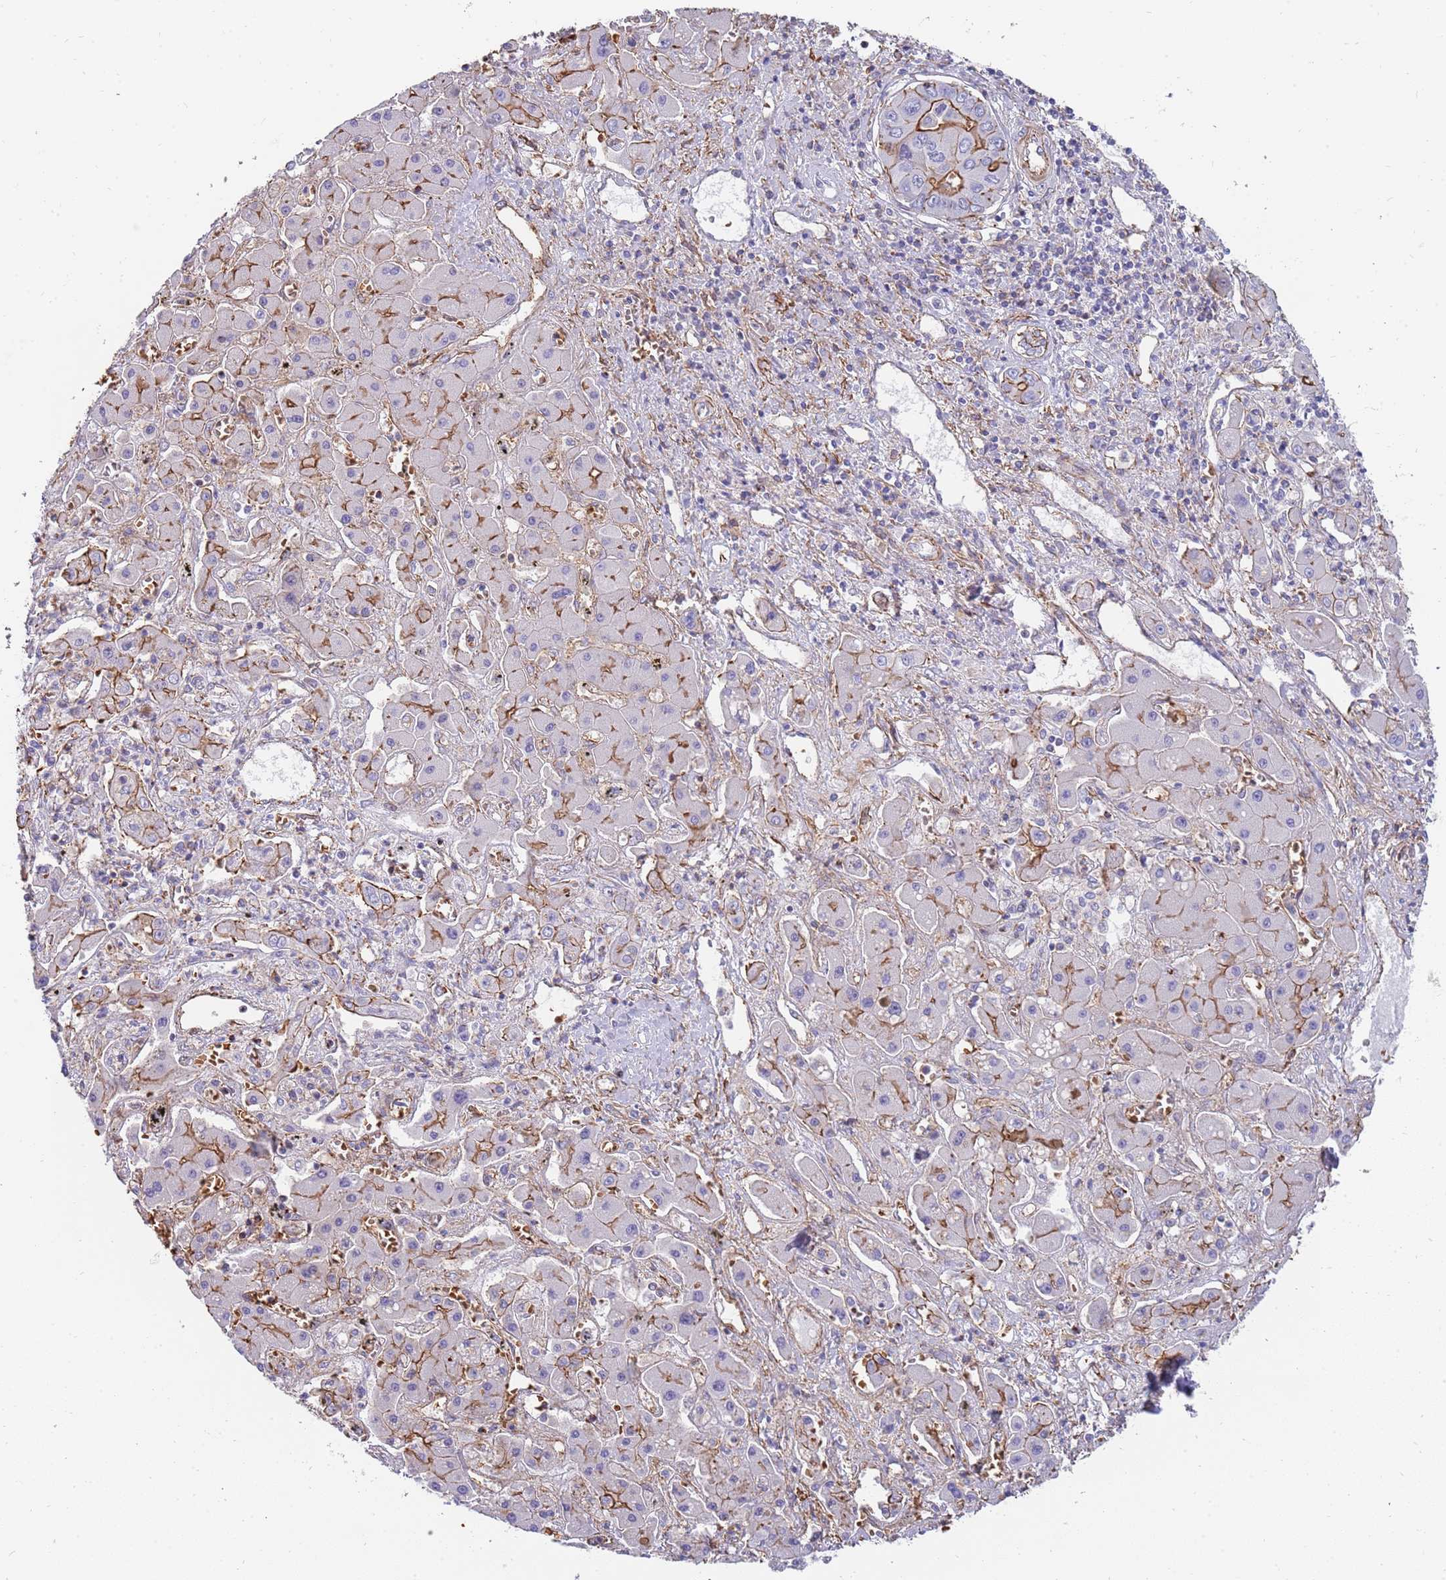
{"staining": {"intensity": "strong", "quantity": "<25%", "location": "cytoplasmic/membranous"}, "tissue": "liver cancer", "cell_type": "Tumor cells", "image_type": "cancer", "snomed": [{"axis": "morphology", "description": "Cholangiocarcinoma"}, {"axis": "topography", "description": "Liver"}], "caption": "Strong cytoplasmic/membranous expression is identified in approximately <25% of tumor cells in liver cholangiocarcinoma.", "gene": "GFRAL", "patient": {"sex": "male", "age": 67}}